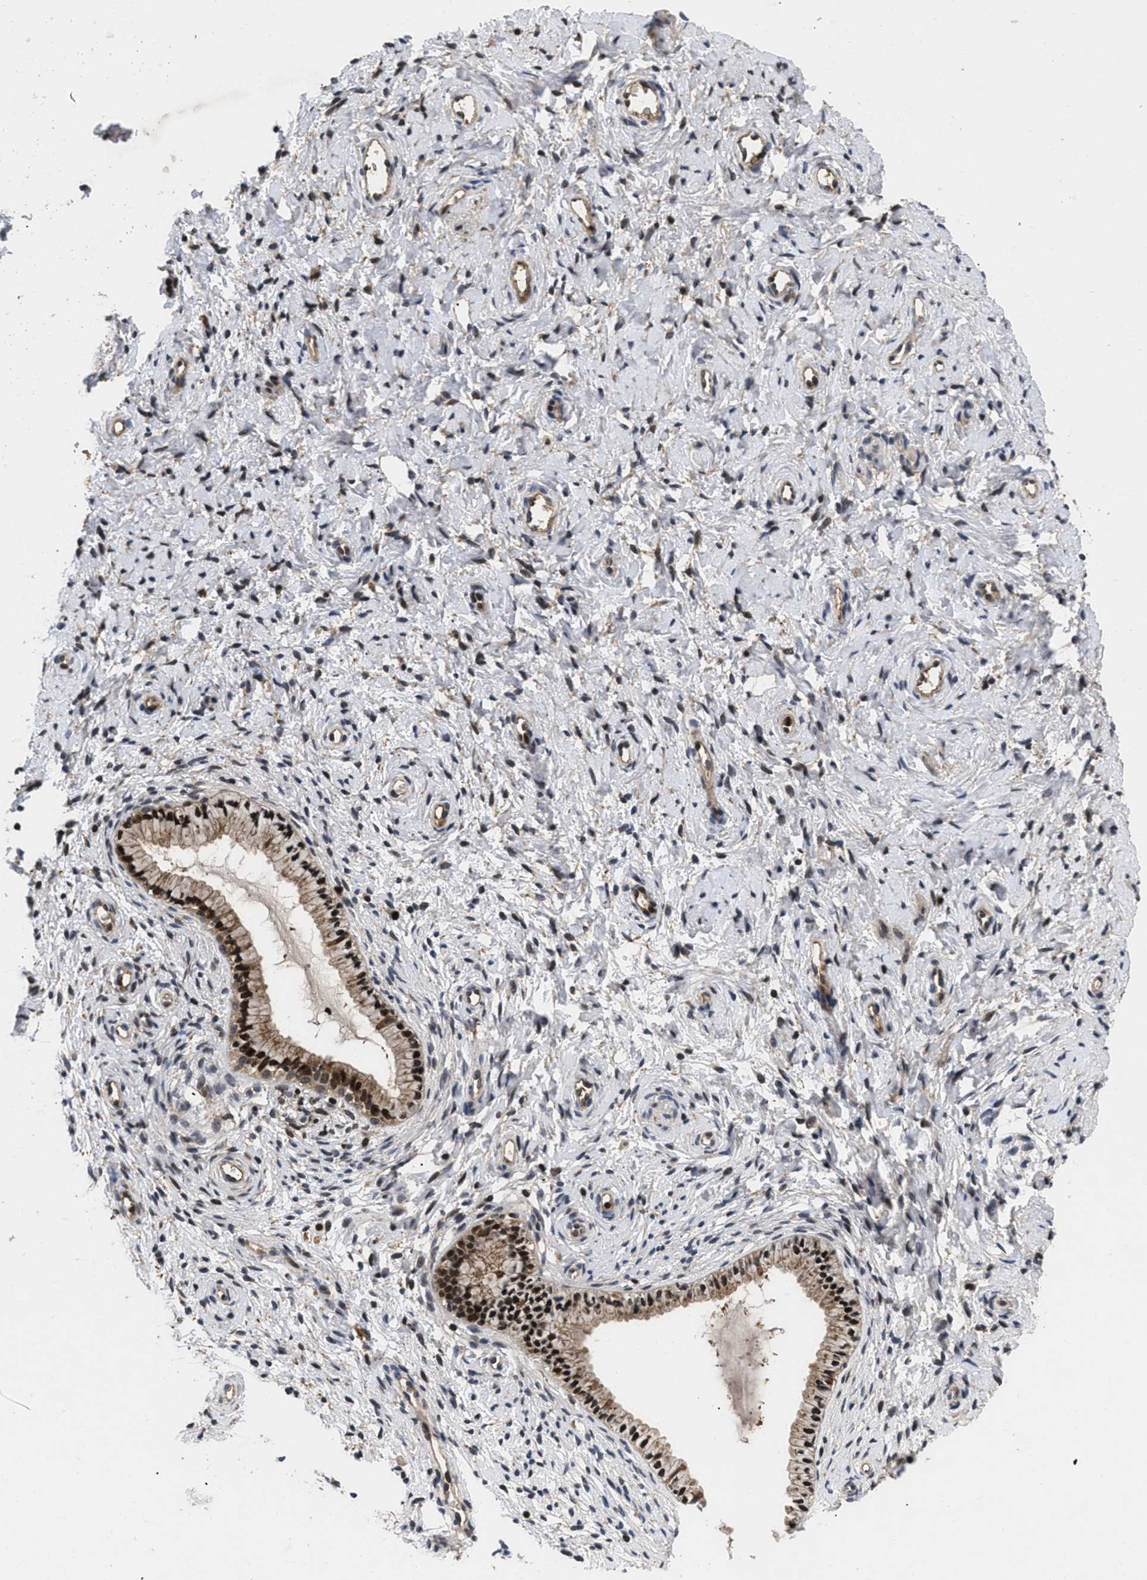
{"staining": {"intensity": "strong", "quantity": ">75%", "location": "cytoplasmic/membranous,nuclear"}, "tissue": "cervix", "cell_type": "Glandular cells", "image_type": "normal", "snomed": [{"axis": "morphology", "description": "Normal tissue, NOS"}, {"axis": "topography", "description": "Cervix"}], "caption": "Strong cytoplasmic/membranous,nuclear positivity is seen in approximately >75% of glandular cells in benign cervix.", "gene": "FAM200A", "patient": {"sex": "female", "age": 72}}